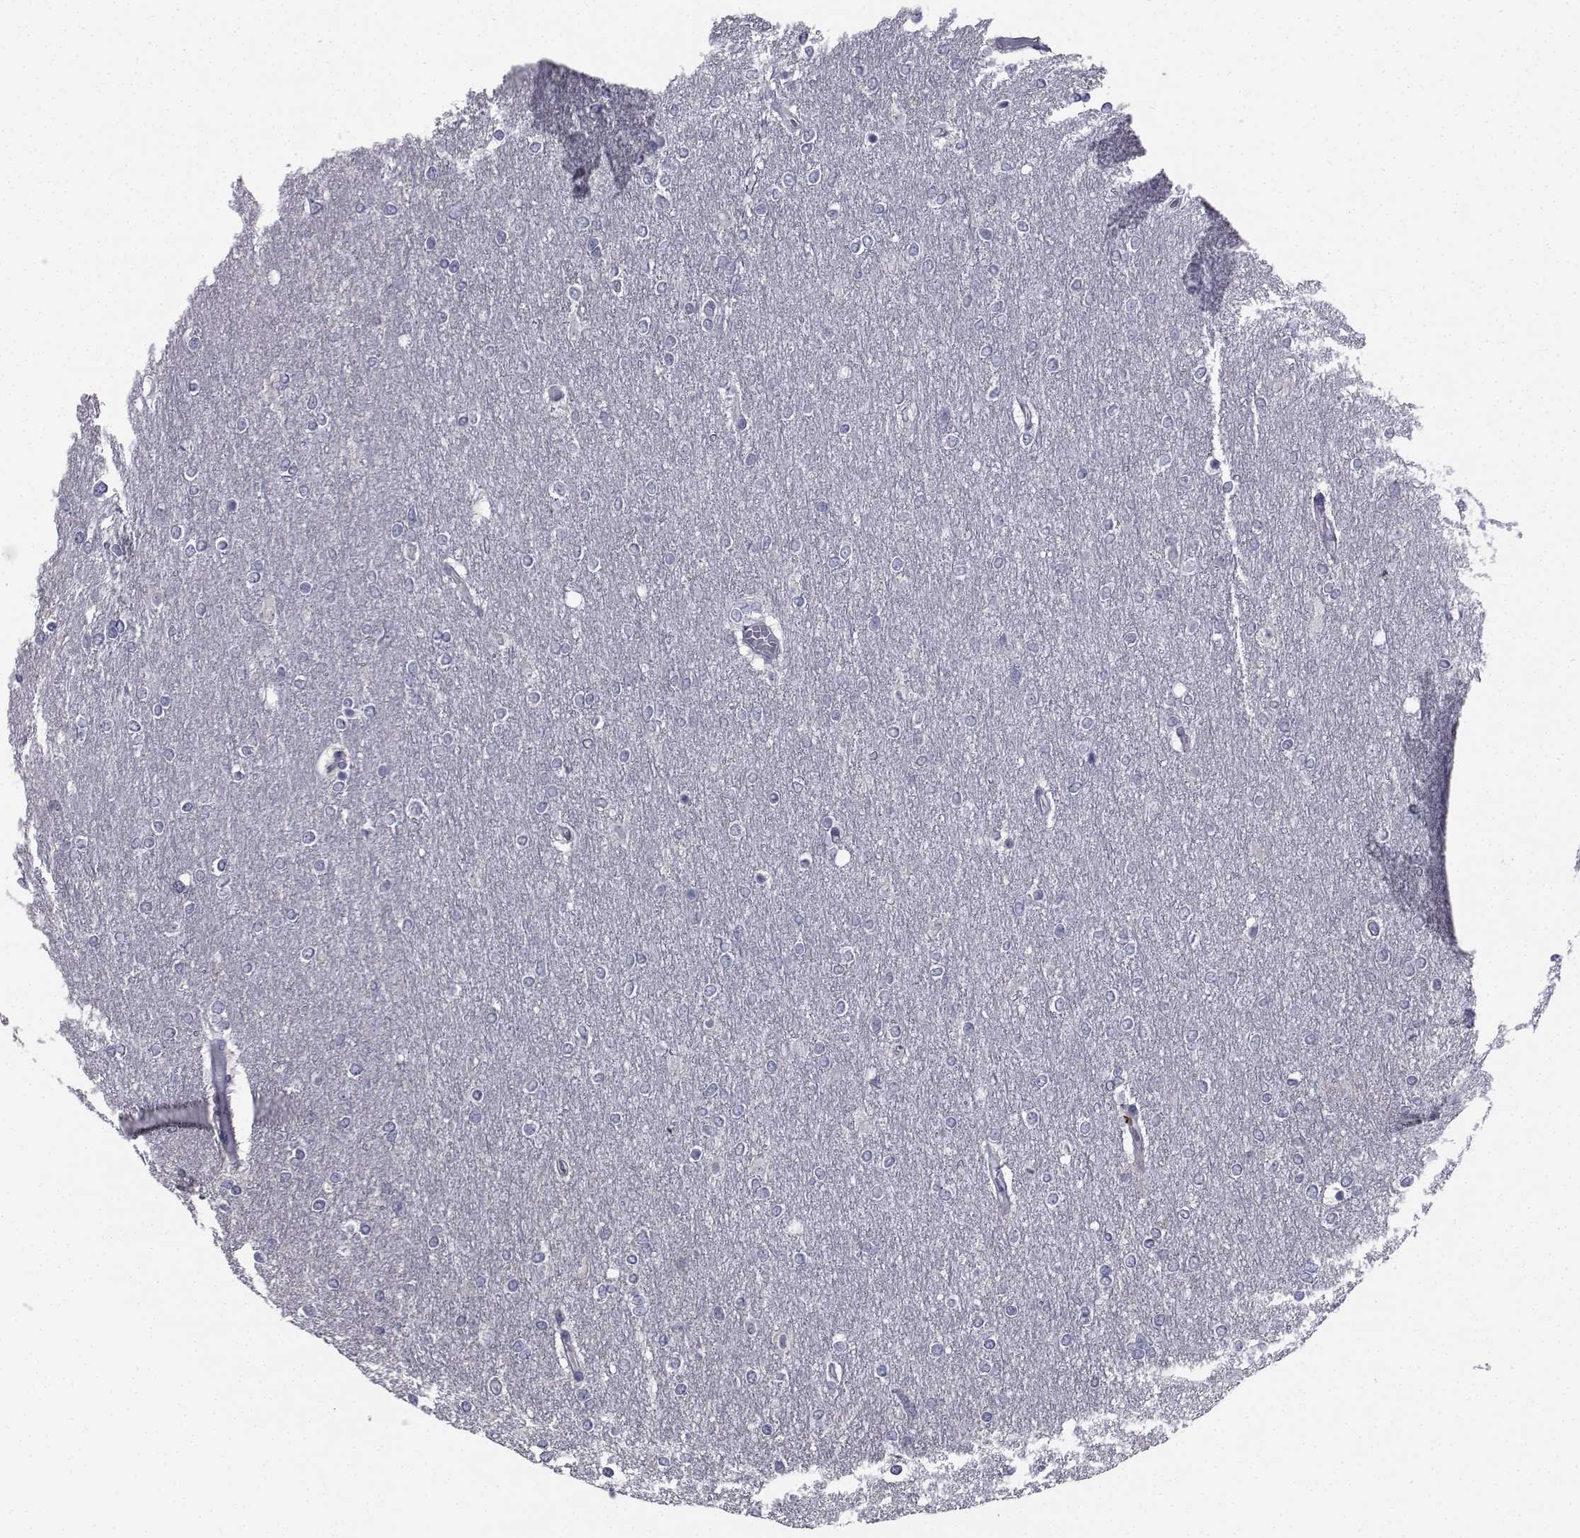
{"staining": {"intensity": "negative", "quantity": "none", "location": "none"}, "tissue": "glioma", "cell_type": "Tumor cells", "image_type": "cancer", "snomed": [{"axis": "morphology", "description": "Glioma, malignant, High grade"}, {"axis": "topography", "description": "Brain"}], "caption": "The IHC image has no significant staining in tumor cells of high-grade glioma (malignant) tissue.", "gene": "CHRNA1", "patient": {"sex": "female", "age": 61}}